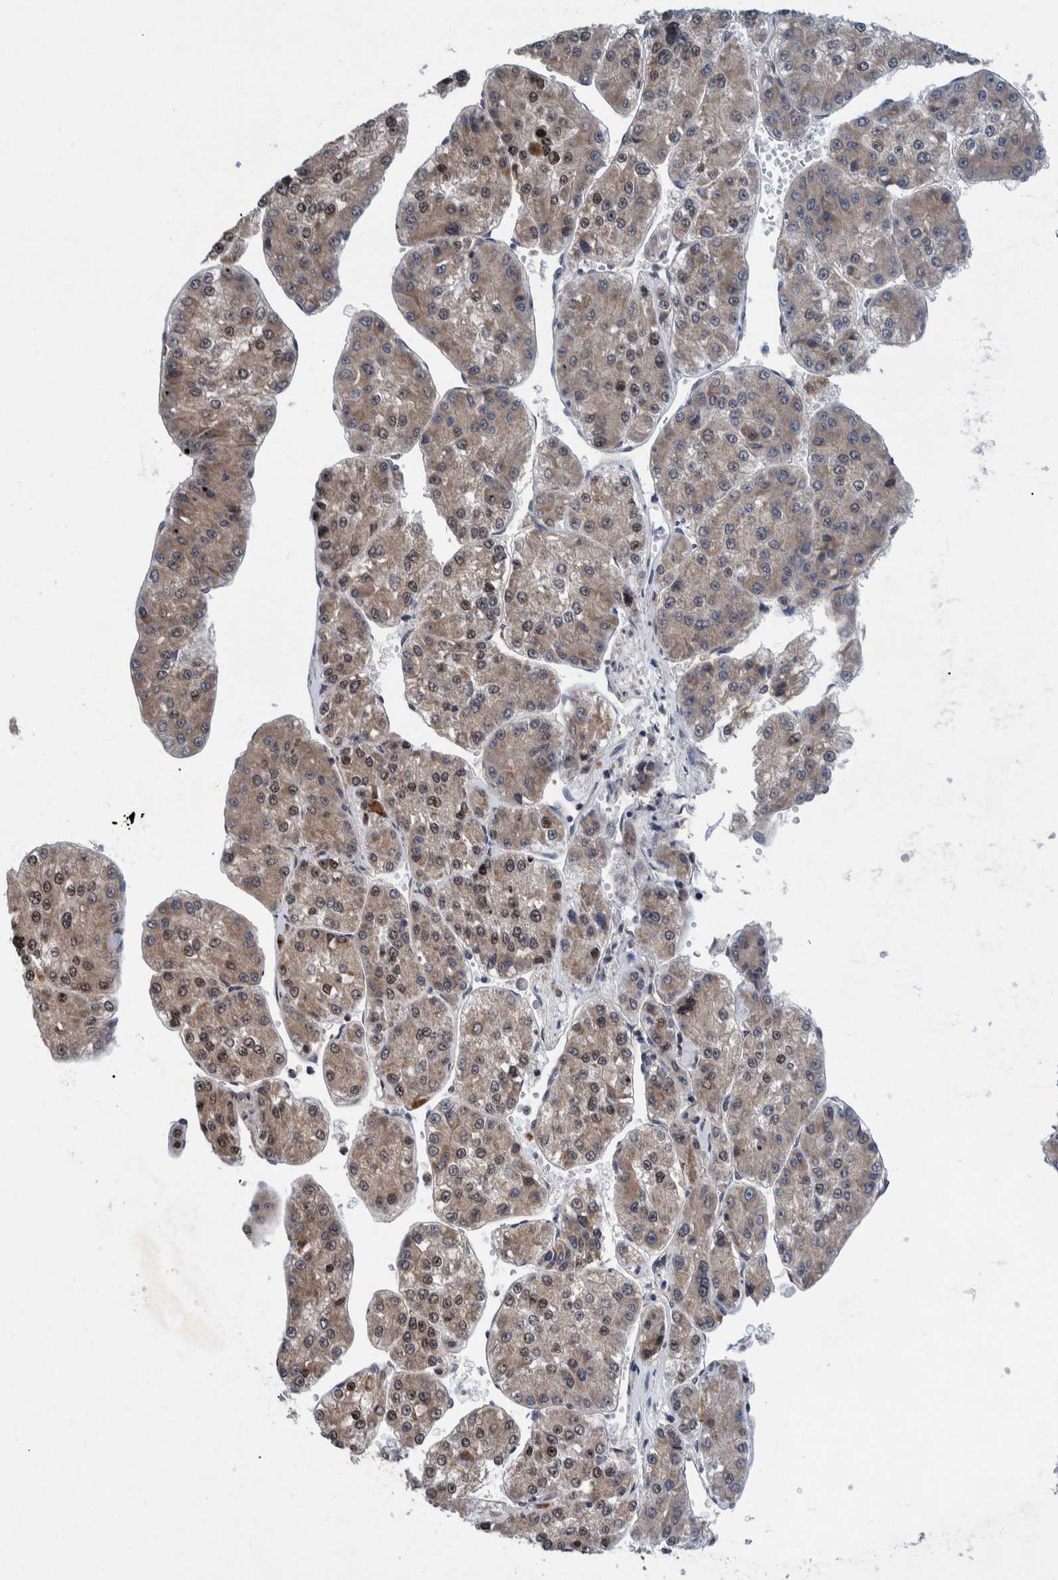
{"staining": {"intensity": "weak", "quantity": ">75%", "location": "cytoplasmic/membranous,nuclear"}, "tissue": "liver cancer", "cell_type": "Tumor cells", "image_type": "cancer", "snomed": [{"axis": "morphology", "description": "Carcinoma, Hepatocellular, NOS"}, {"axis": "topography", "description": "Liver"}], "caption": "This image demonstrates immunohistochemistry staining of human liver cancer (hepatocellular carcinoma), with low weak cytoplasmic/membranous and nuclear staining in about >75% of tumor cells.", "gene": "MRPS7", "patient": {"sex": "female", "age": 73}}